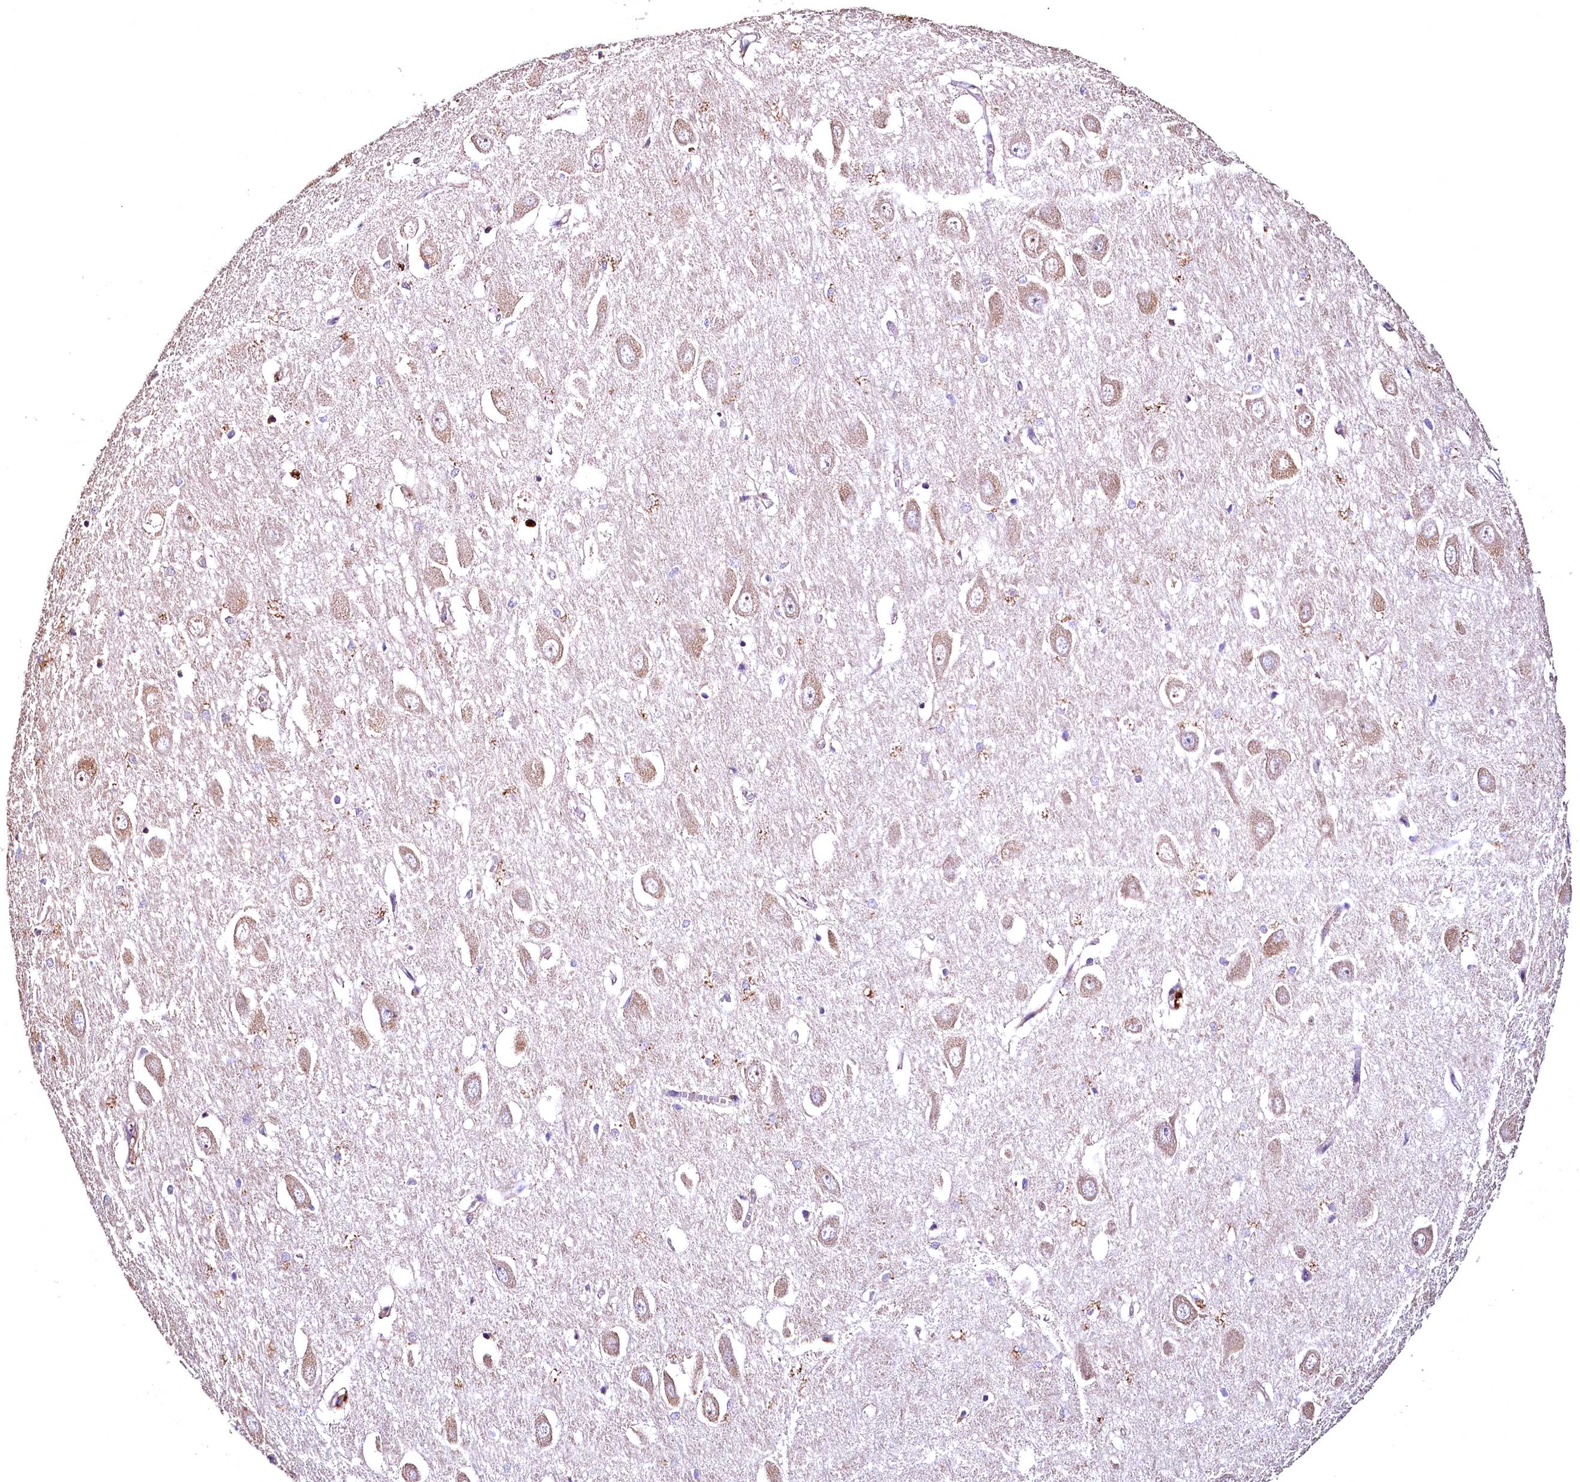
{"staining": {"intensity": "moderate", "quantity": "<25%", "location": "cytoplasmic/membranous"}, "tissue": "hippocampus", "cell_type": "Glial cells", "image_type": "normal", "snomed": [{"axis": "morphology", "description": "Normal tissue, NOS"}, {"axis": "topography", "description": "Hippocampus"}], "caption": "Glial cells reveal low levels of moderate cytoplasmic/membranous staining in about <25% of cells in unremarkable human hippocampus. Nuclei are stained in blue.", "gene": "RASSF1", "patient": {"sex": "female", "age": 64}}